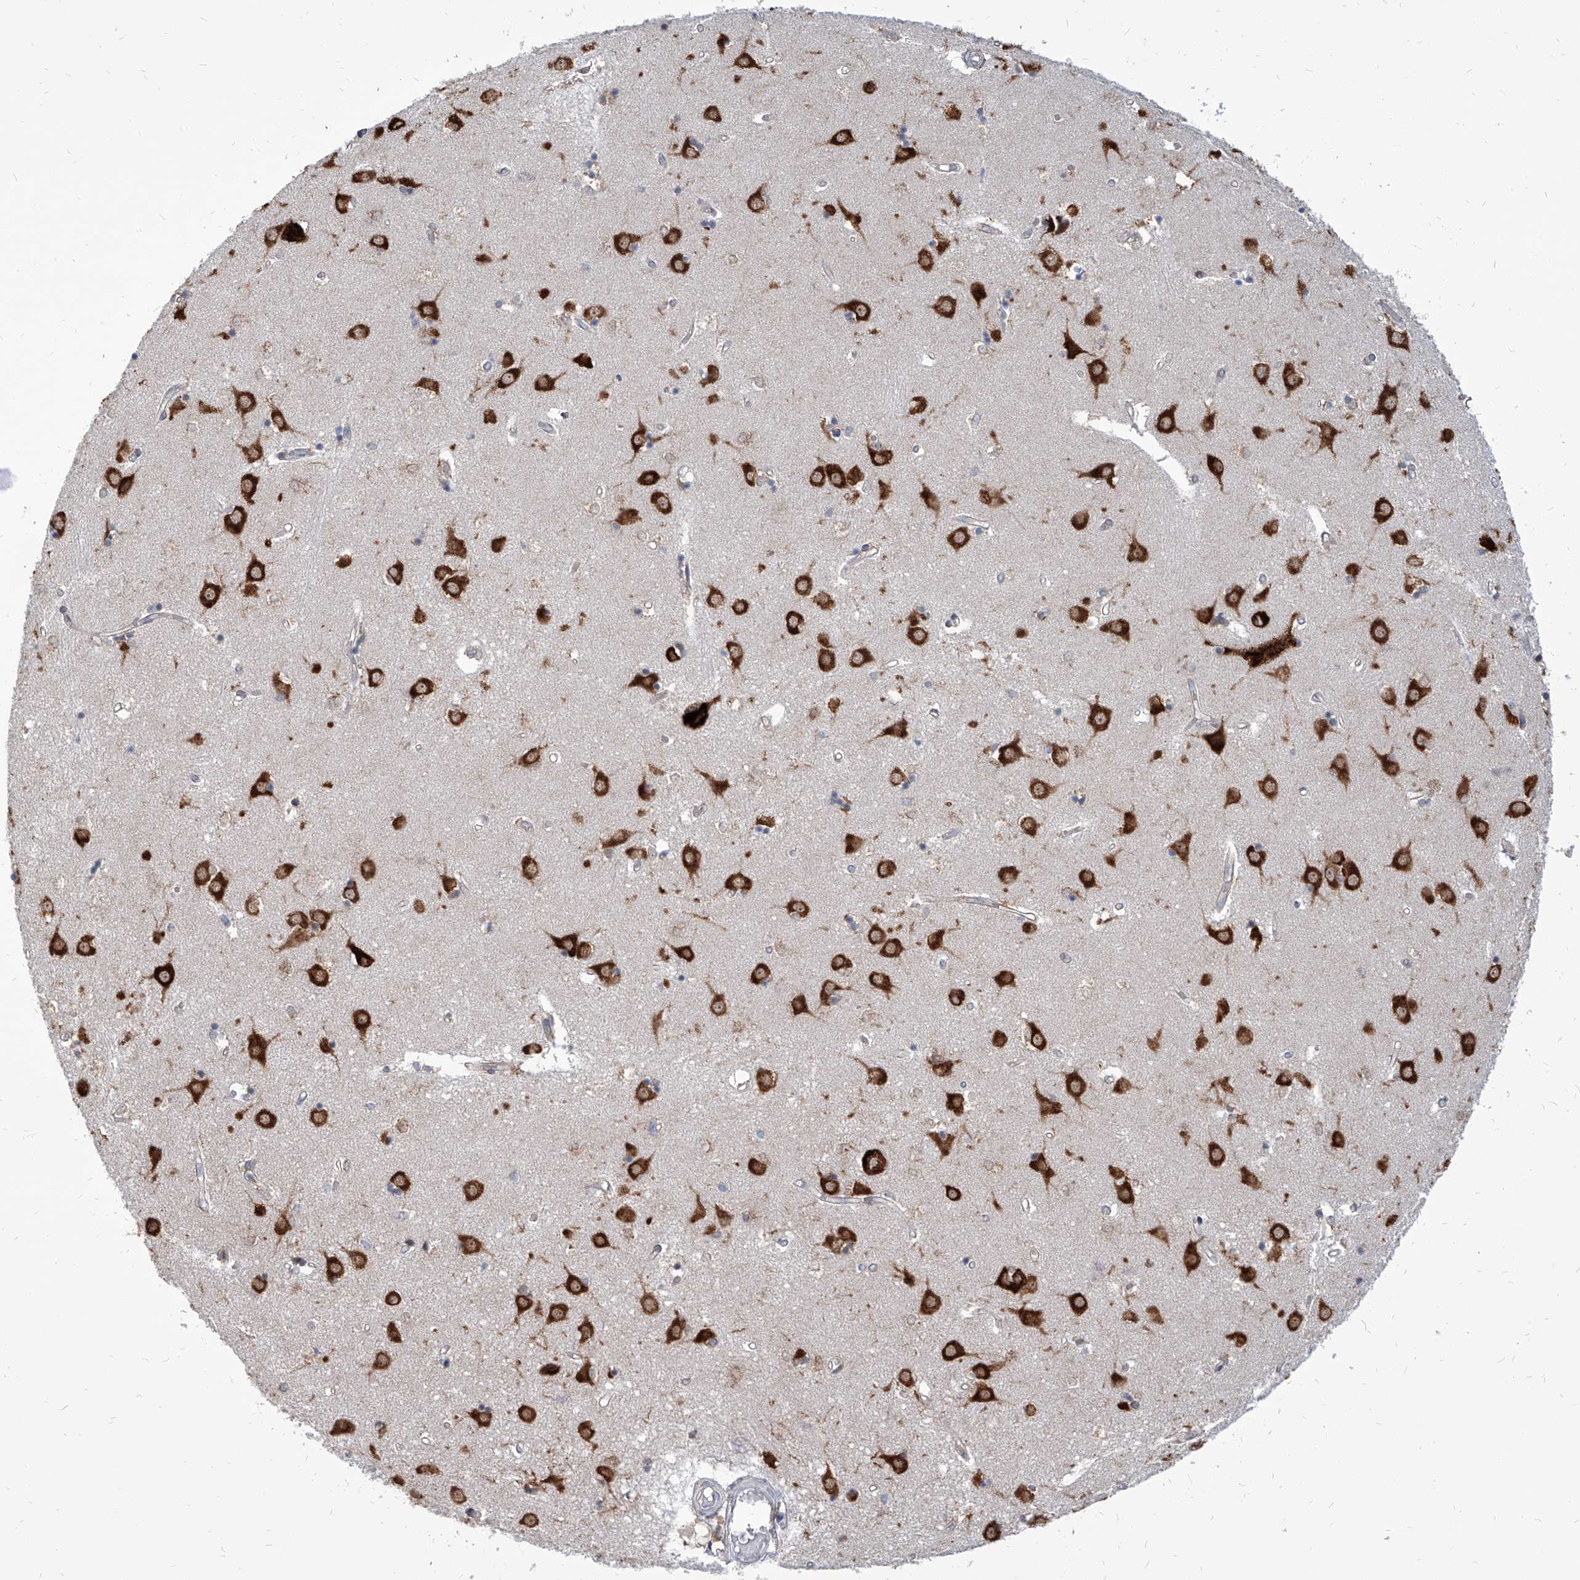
{"staining": {"intensity": "negative", "quantity": "none", "location": "none"}, "tissue": "caudate", "cell_type": "Glial cells", "image_type": "normal", "snomed": [{"axis": "morphology", "description": "Normal tissue, NOS"}, {"axis": "topography", "description": "Lateral ventricle wall"}], "caption": "The micrograph exhibits no significant expression in glial cells of caudate. (Stains: DAB immunohistochemistry with hematoxylin counter stain, Microscopy: brightfield microscopy at high magnification).", "gene": "FAM83B", "patient": {"sex": "male", "age": 45}}